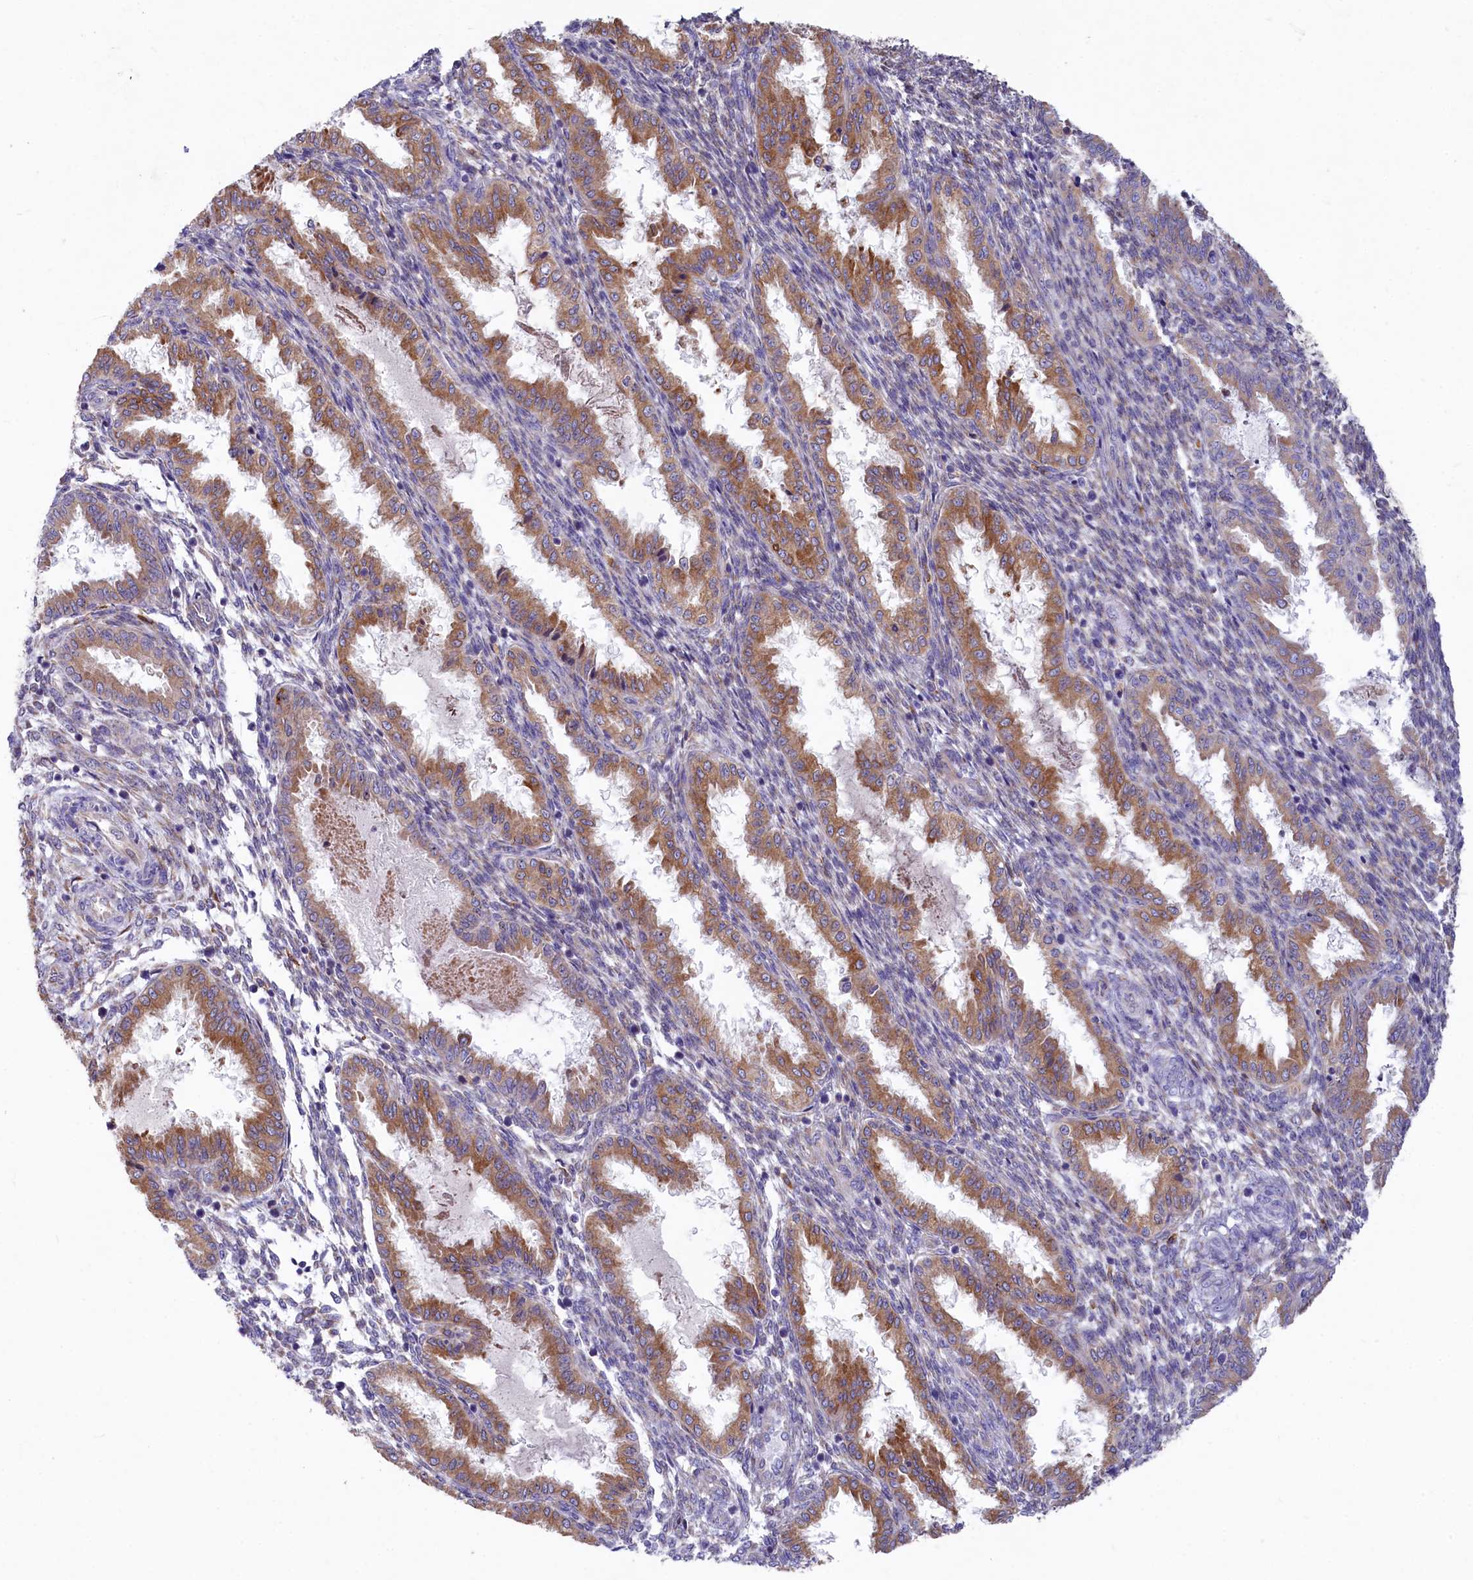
{"staining": {"intensity": "negative", "quantity": "none", "location": "none"}, "tissue": "endometrium", "cell_type": "Cells in endometrial stroma", "image_type": "normal", "snomed": [{"axis": "morphology", "description": "Normal tissue, NOS"}, {"axis": "topography", "description": "Endometrium"}], "caption": "Micrograph shows no significant protein staining in cells in endometrial stroma of unremarkable endometrium. The staining is performed using DAB brown chromogen with nuclei counter-stained in using hematoxylin.", "gene": "CHID1", "patient": {"sex": "female", "age": 33}}